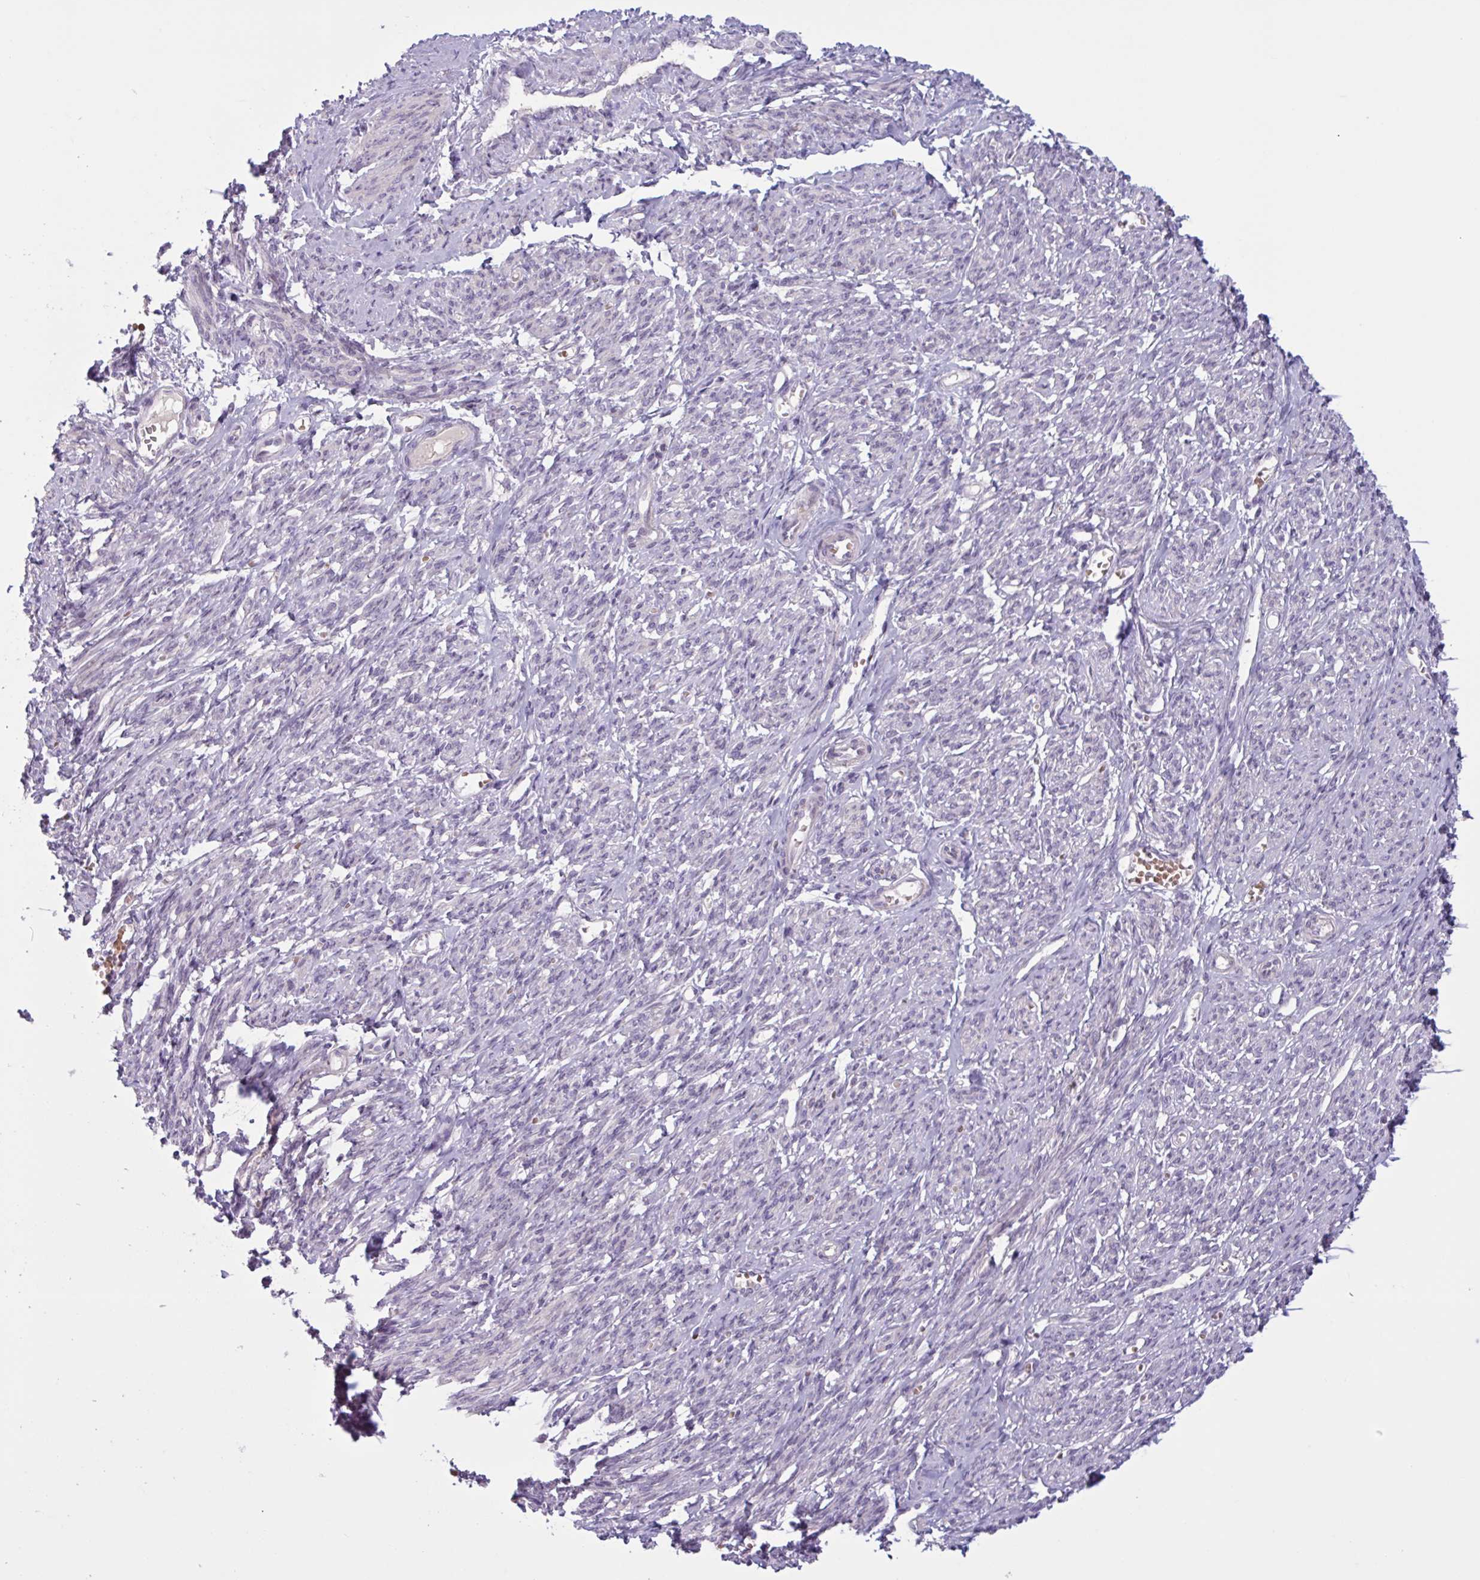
{"staining": {"intensity": "weak", "quantity": "<25%", "location": "cytoplasmic/membranous"}, "tissue": "smooth muscle", "cell_type": "Smooth muscle cells", "image_type": "normal", "snomed": [{"axis": "morphology", "description": "Normal tissue, NOS"}, {"axis": "topography", "description": "Smooth muscle"}], "caption": "The immunohistochemistry micrograph has no significant staining in smooth muscle cells of smooth muscle.", "gene": "ENSG00000281613", "patient": {"sex": "female", "age": 65}}